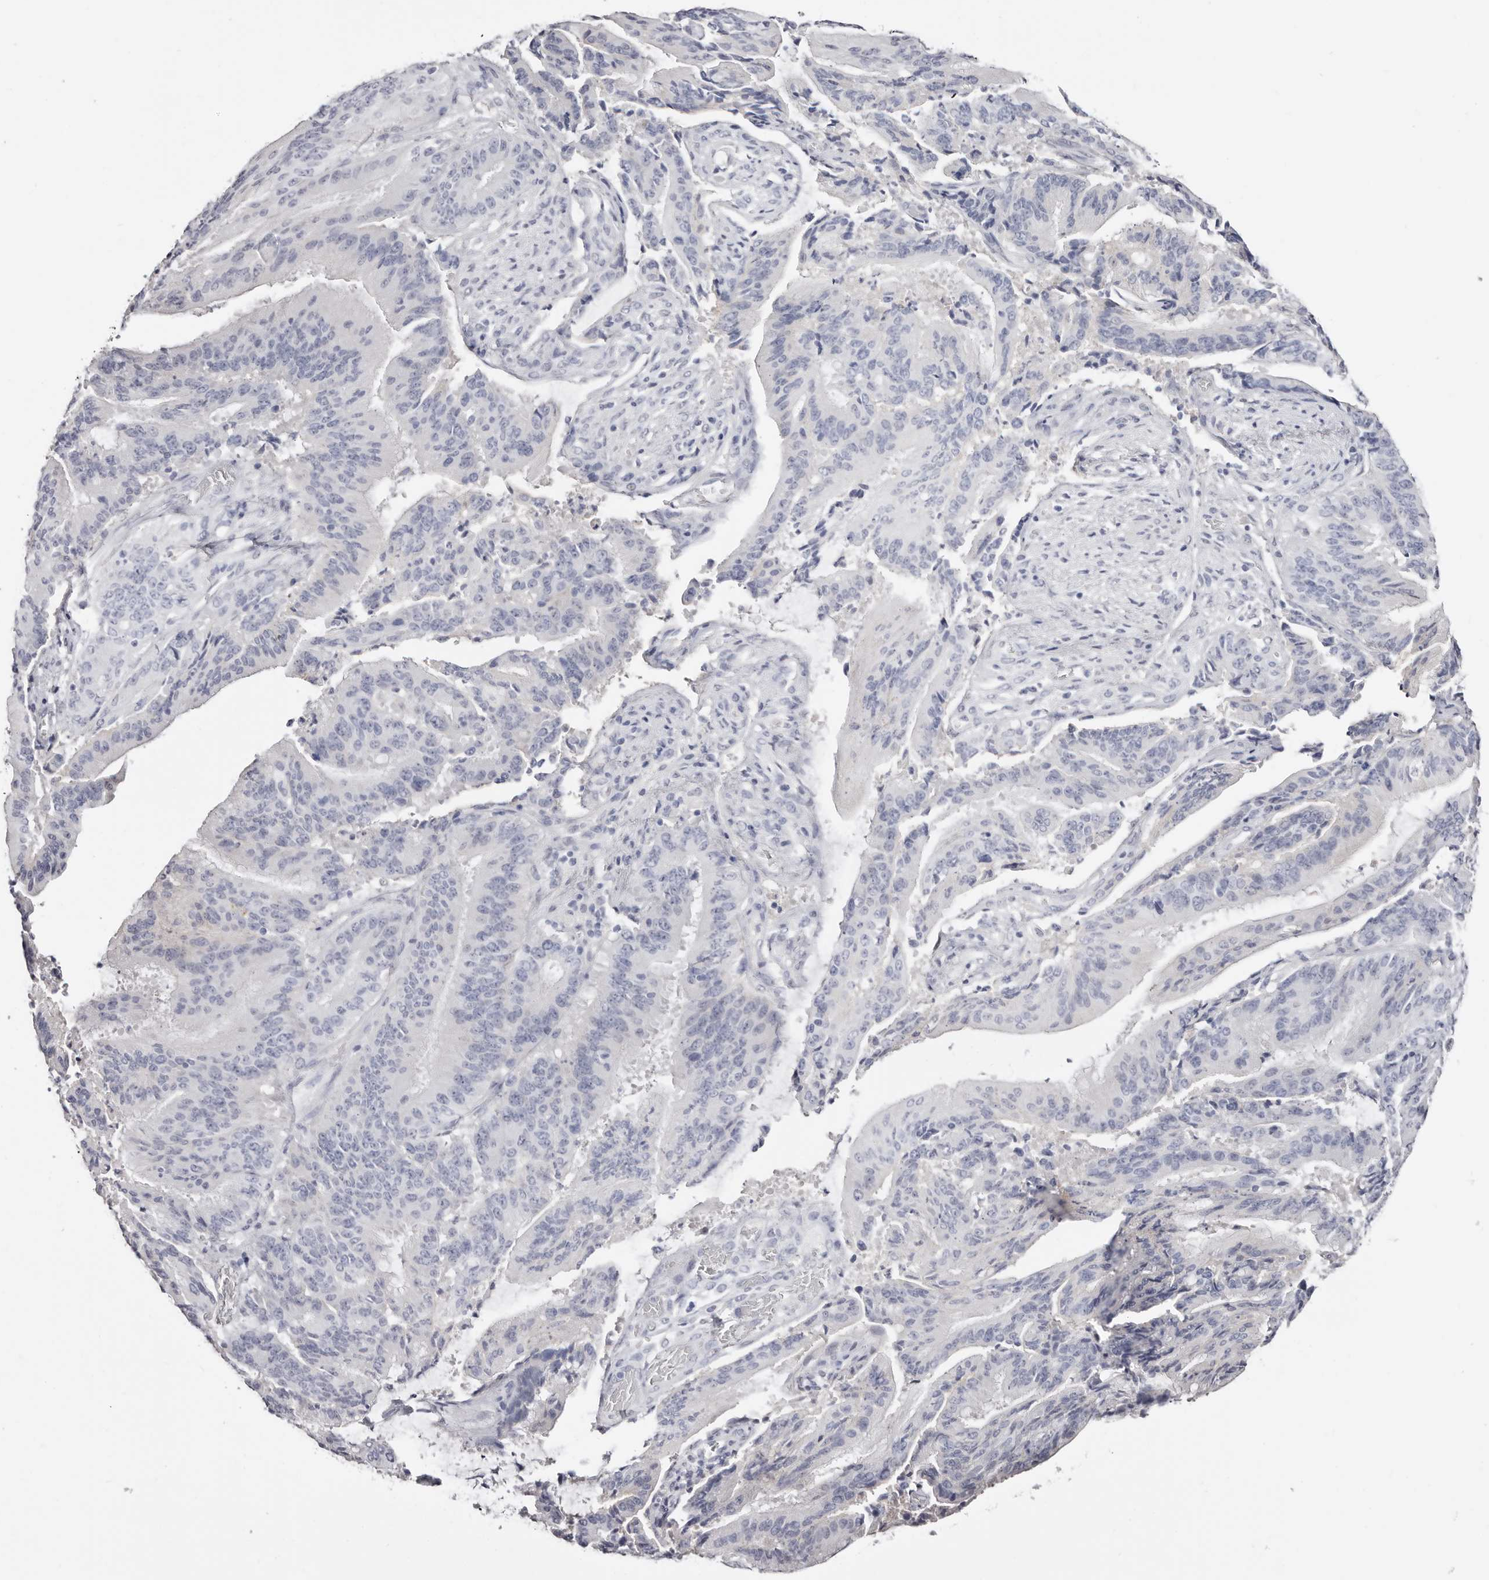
{"staining": {"intensity": "negative", "quantity": "none", "location": "none"}, "tissue": "liver cancer", "cell_type": "Tumor cells", "image_type": "cancer", "snomed": [{"axis": "morphology", "description": "Normal tissue, NOS"}, {"axis": "morphology", "description": "Cholangiocarcinoma"}, {"axis": "topography", "description": "Liver"}, {"axis": "topography", "description": "Peripheral nerve tissue"}], "caption": "Immunohistochemistry (IHC) histopathology image of liver cancer stained for a protein (brown), which exhibits no positivity in tumor cells.", "gene": "AKNAD1", "patient": {"sex": "female", "age": 73}}